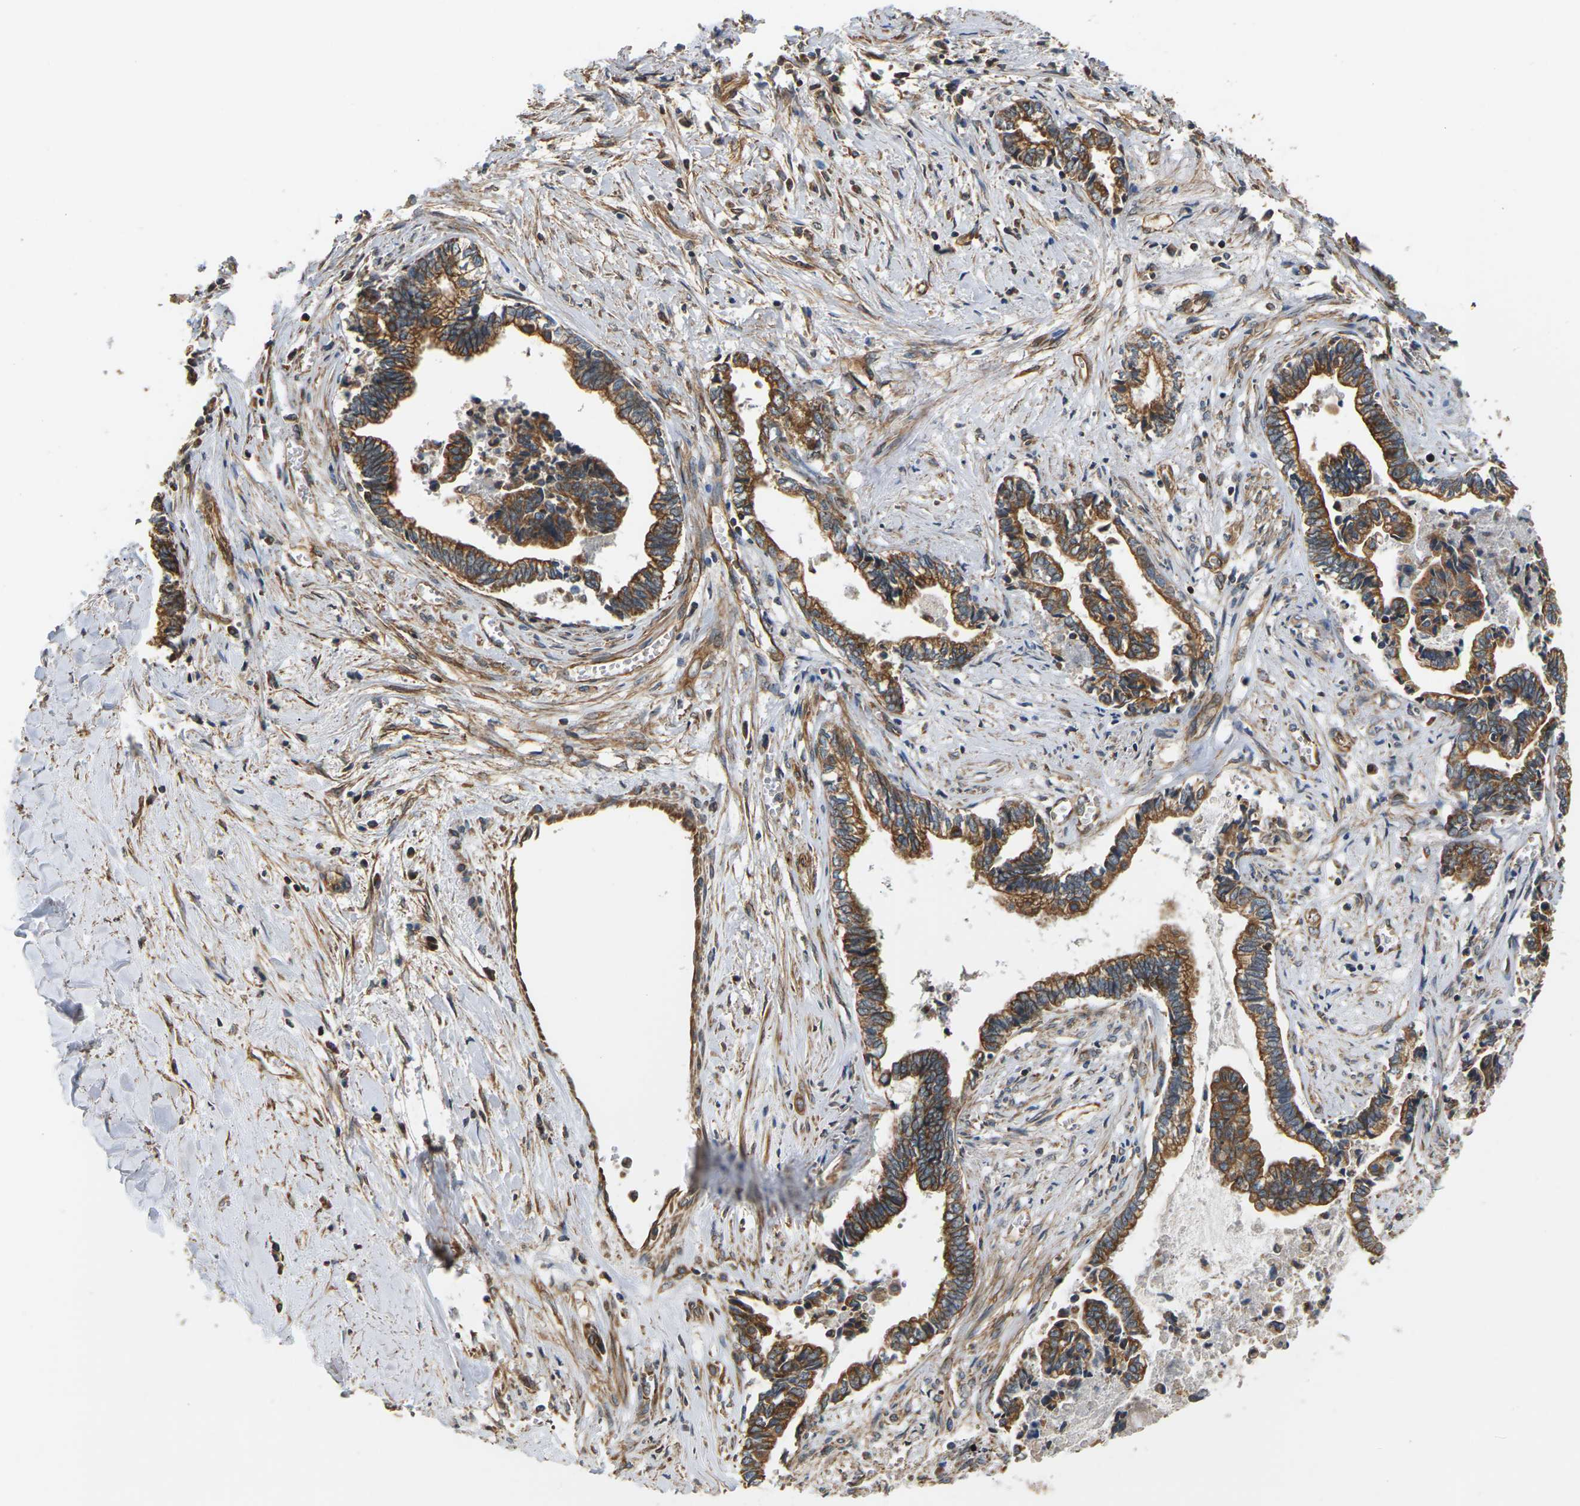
{"staining": {"intensity": "strong", "quantity": ">75%", "location": "cytoplasmic/membranous"}, "tissue": "liver cancer", "cell_type": "Tumor cells", "image_type": "cancer", "snomed": [{"axis": "morphology", "description": "Cholangiocarcinoma"}, {"axis": "topography", "description": "Liver"}], "caption": "IHC histopathology image of neoplastic tissue: liver cancer (cholangiocarcinoma) stained using immunohistochemistry demonstrates high levels of strong protein expression localized specifically in the cytoplasmic/membranous of tumor cells, appearing as a cytoplasmic/membranous brown color.", "gene": "PCDHB4", "patient": {"sex": "male", "age": 57}}